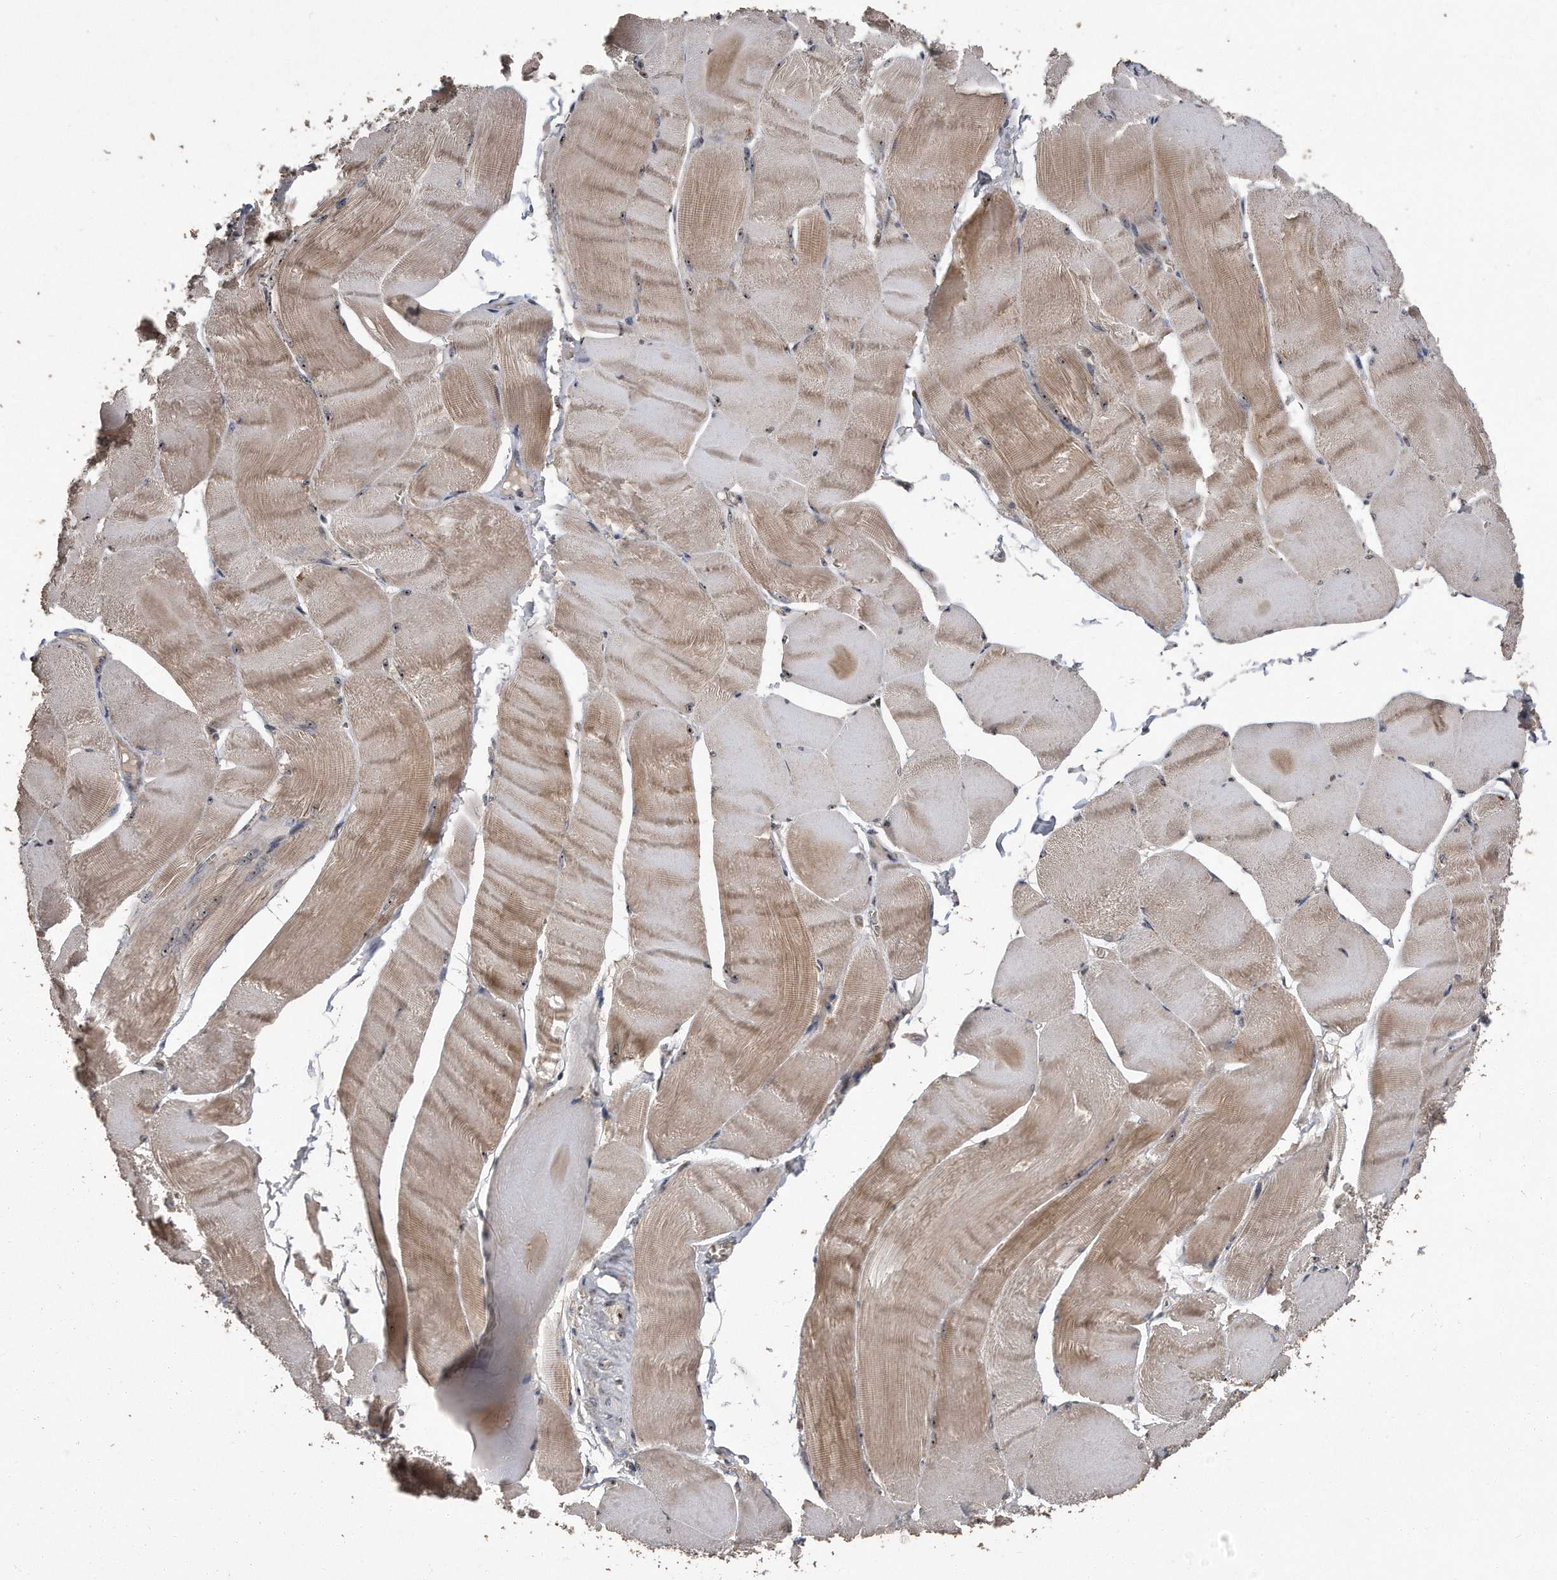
{"staining": {"intensity": "moderate", "quantity": "25%-75%", "location": "cytoplasmic/membranous"}, "tissue": "skeletal muscle", "cell_type": "Myocytes", "image_type": "normal", "snomed": [{"axis": "morphology", "description": "Normal tissue, NOS"}, {"axis": "morphology", "description": "Basal cell carcinoma"}, {"axis": "topography", "description": "Skeletal muscle"}], "caption": "This is a histology image of IHC staining of unremarkable skeletal muscle, which shows moderate expression in the cytoplasmic/membranous of myocytes.", "gene": "PELO", "patient": {"sex": "female", "age": 64}}